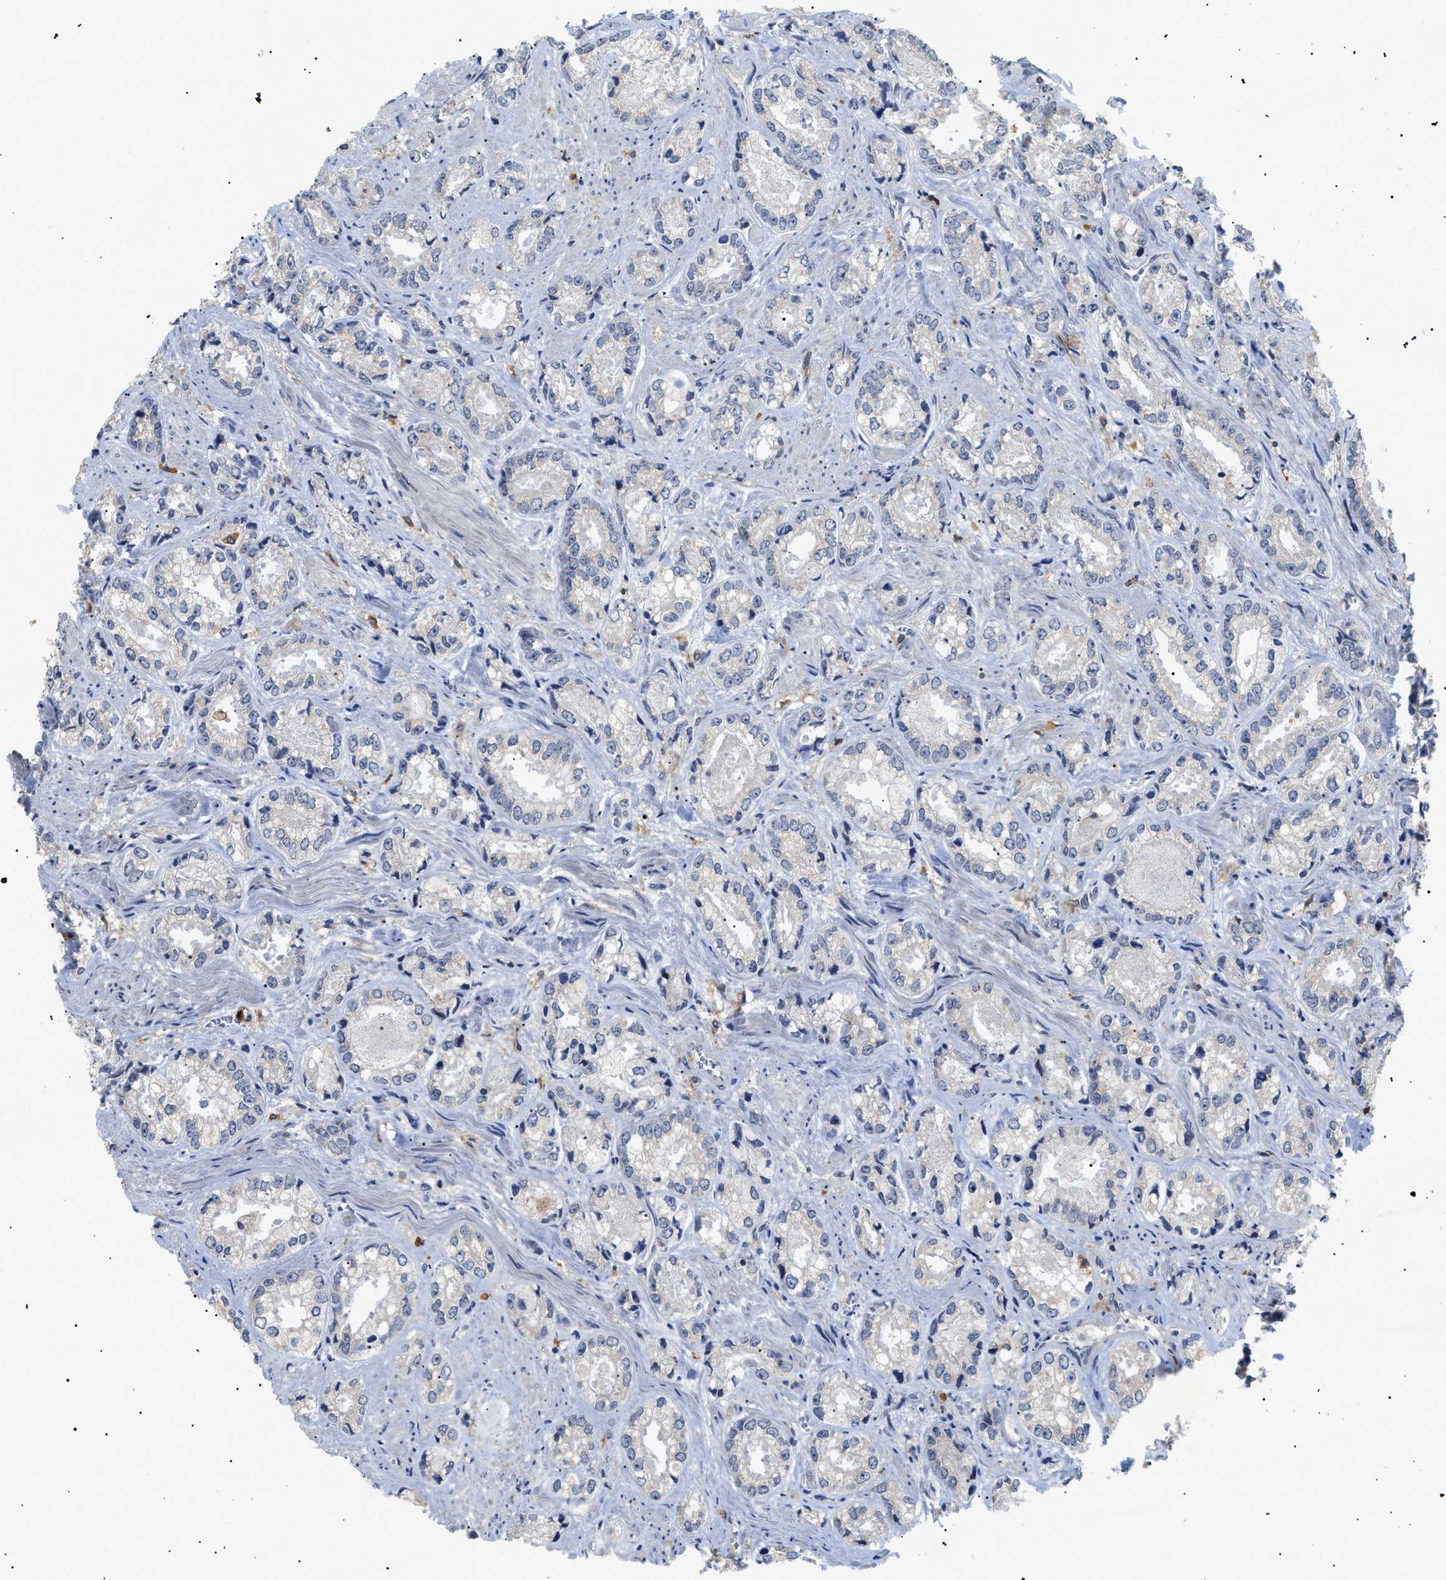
{"staining": {"intensity": "negative", "quantity": "none", "location": "none"}, "tissue": "prostate cancer", "cell_type": "Tumor cells", "image_type": "cancer", "snomed": [{"axis": "morphology", "description": "Adenocarcinoma, High grade"}, {"axis": "topography", "description": "Prostate"}], "caption": "This is a photomicrograph of immunohistochemistry staining of prostate cancer (high-grade adenocarcinoma), which shows no staining in tumor cells.", "gene": "CD300A", "patient": {"sex": "male", "age": 61}}